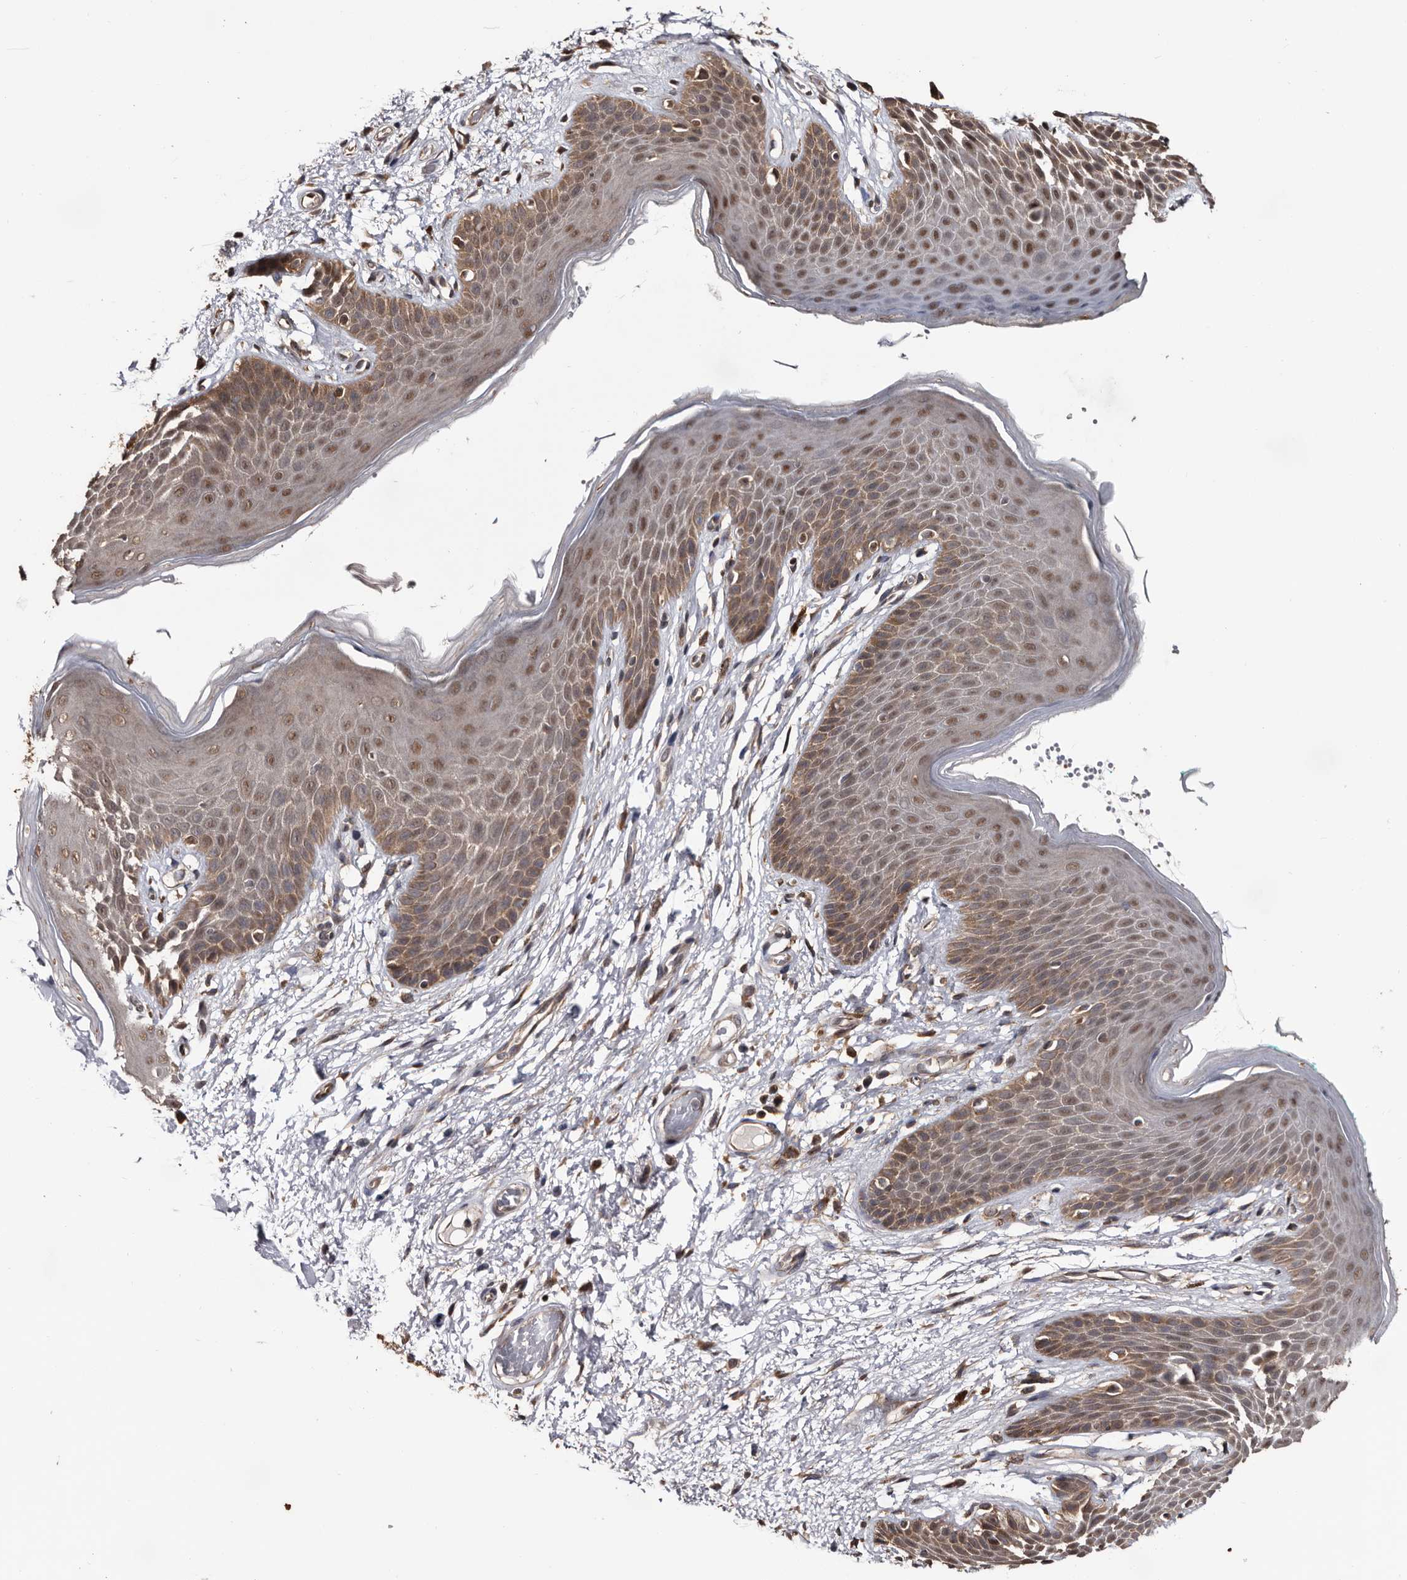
{"staining": {"intensity": "moderate", "quantity": ">75%", "location": "cytoplasmic/membranous,nuclear"}, "tissue": "skin", "cell_type": "Epidermal cells", "image_type": "normal", "snomed": [{"axis": "morphology", "description": "Normal tissue, NOS"}, {"axis": "topography", "description": "Anal"}], "caption": "DAB immunohistochemical staining of normal skin displays moderate cytoplasmic/membranous,nuclear protein positivity in approximately >75% of epidermal cells.", "gene": "TTI2", "patient": {"sex": "male", "age": 74}}